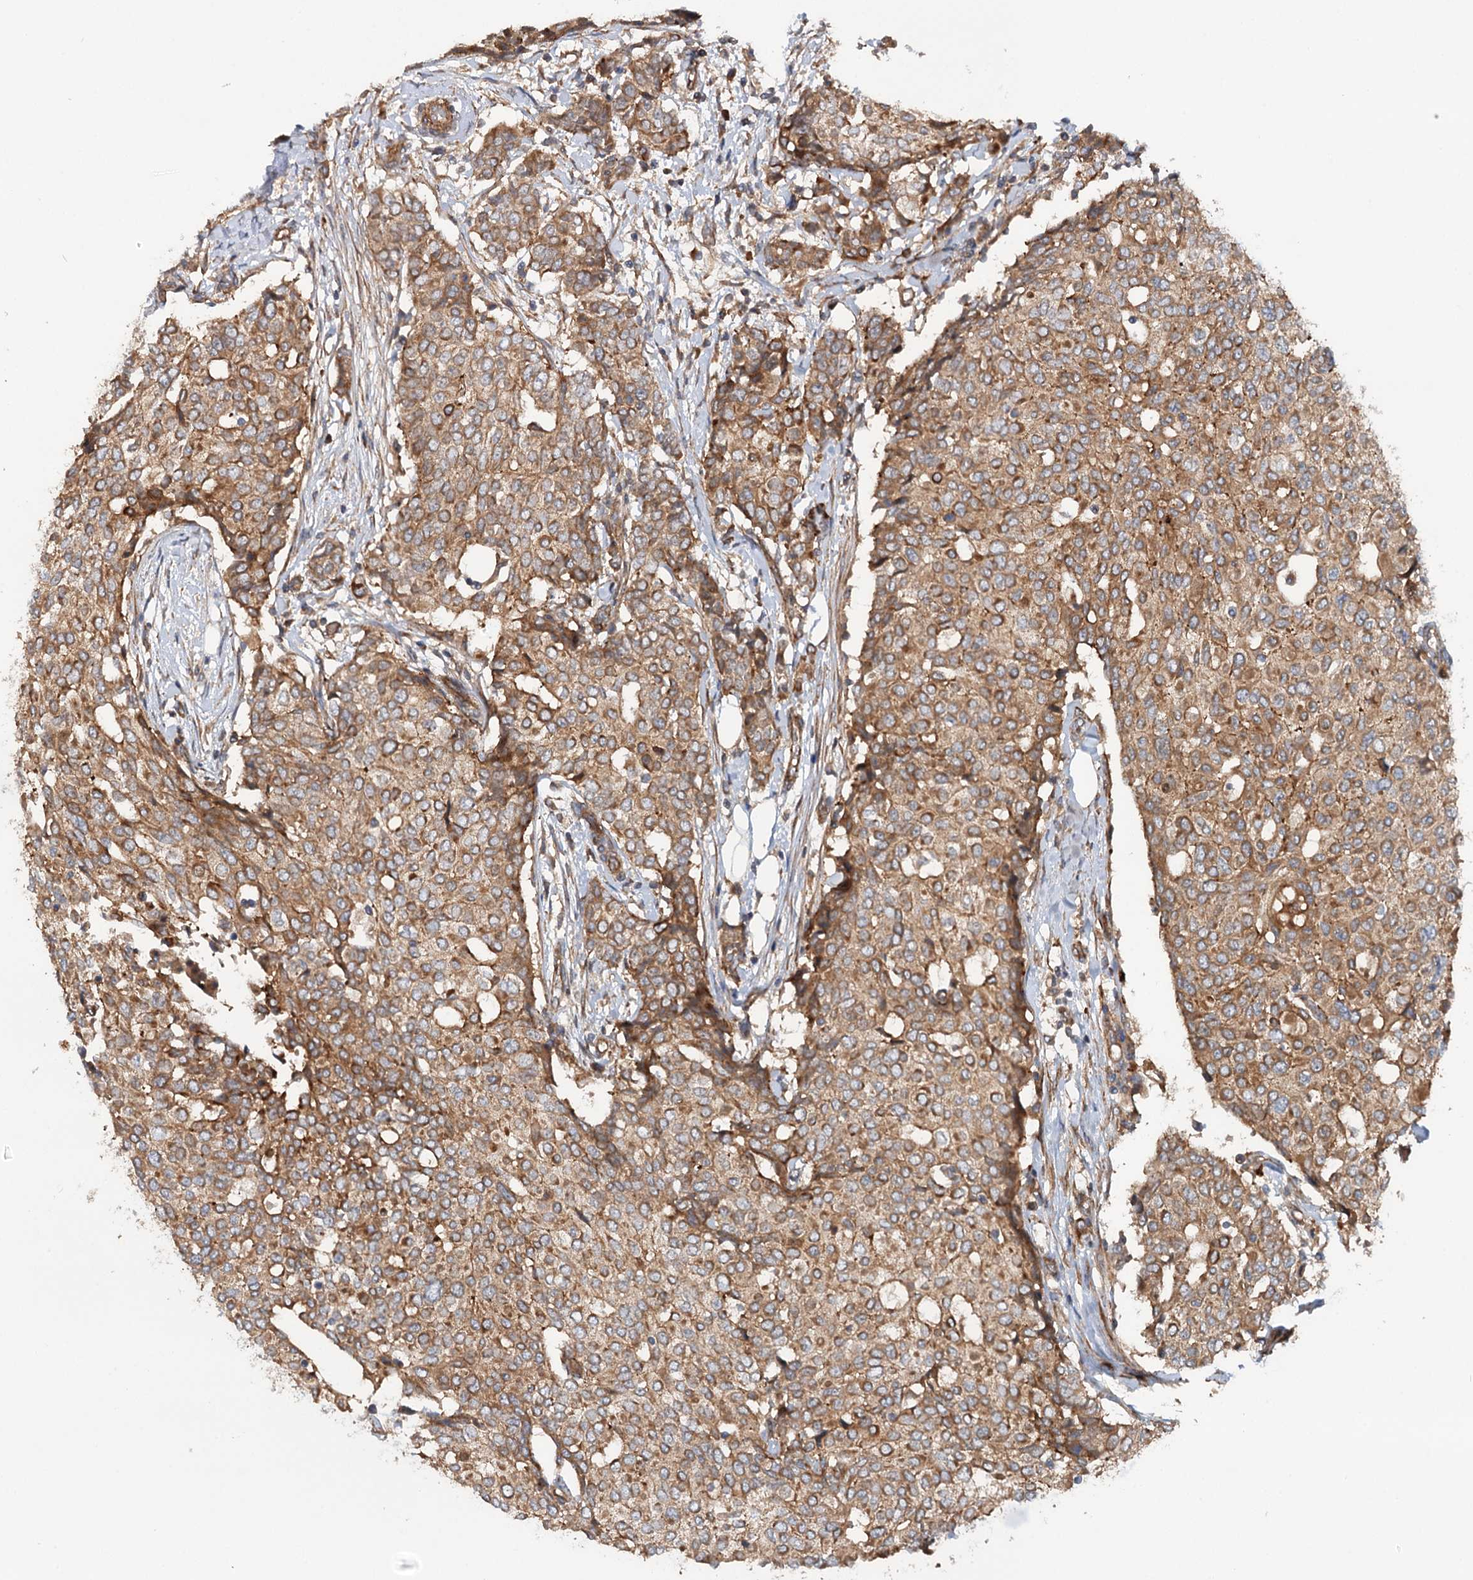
{"staining": {"intensity": "moderate", "quantity": ">75%", "location": "cytoplasmic/membranous"}, "tissue": "breast cancer", "cell_type": "Tumor cells", "image_type": "cancer", "snomed": [{"axis": "morphology", "description": "Lobular carcinoma"}, {"axis": "topography", "description": "Breast"}], "caption": "High-magnification brightfield microscopy of breast lobular carcinoma stained with DAB (3,3'-diaminobenzidine) (brown) and counterstained with hematoxylin (blue). tumor cells exhibit moderate cytoplasmic/membranous expression is identified in approximately>75% of cells.", "gene": "ADGRG4", "patient": {"sex": "female", "age": 51}}